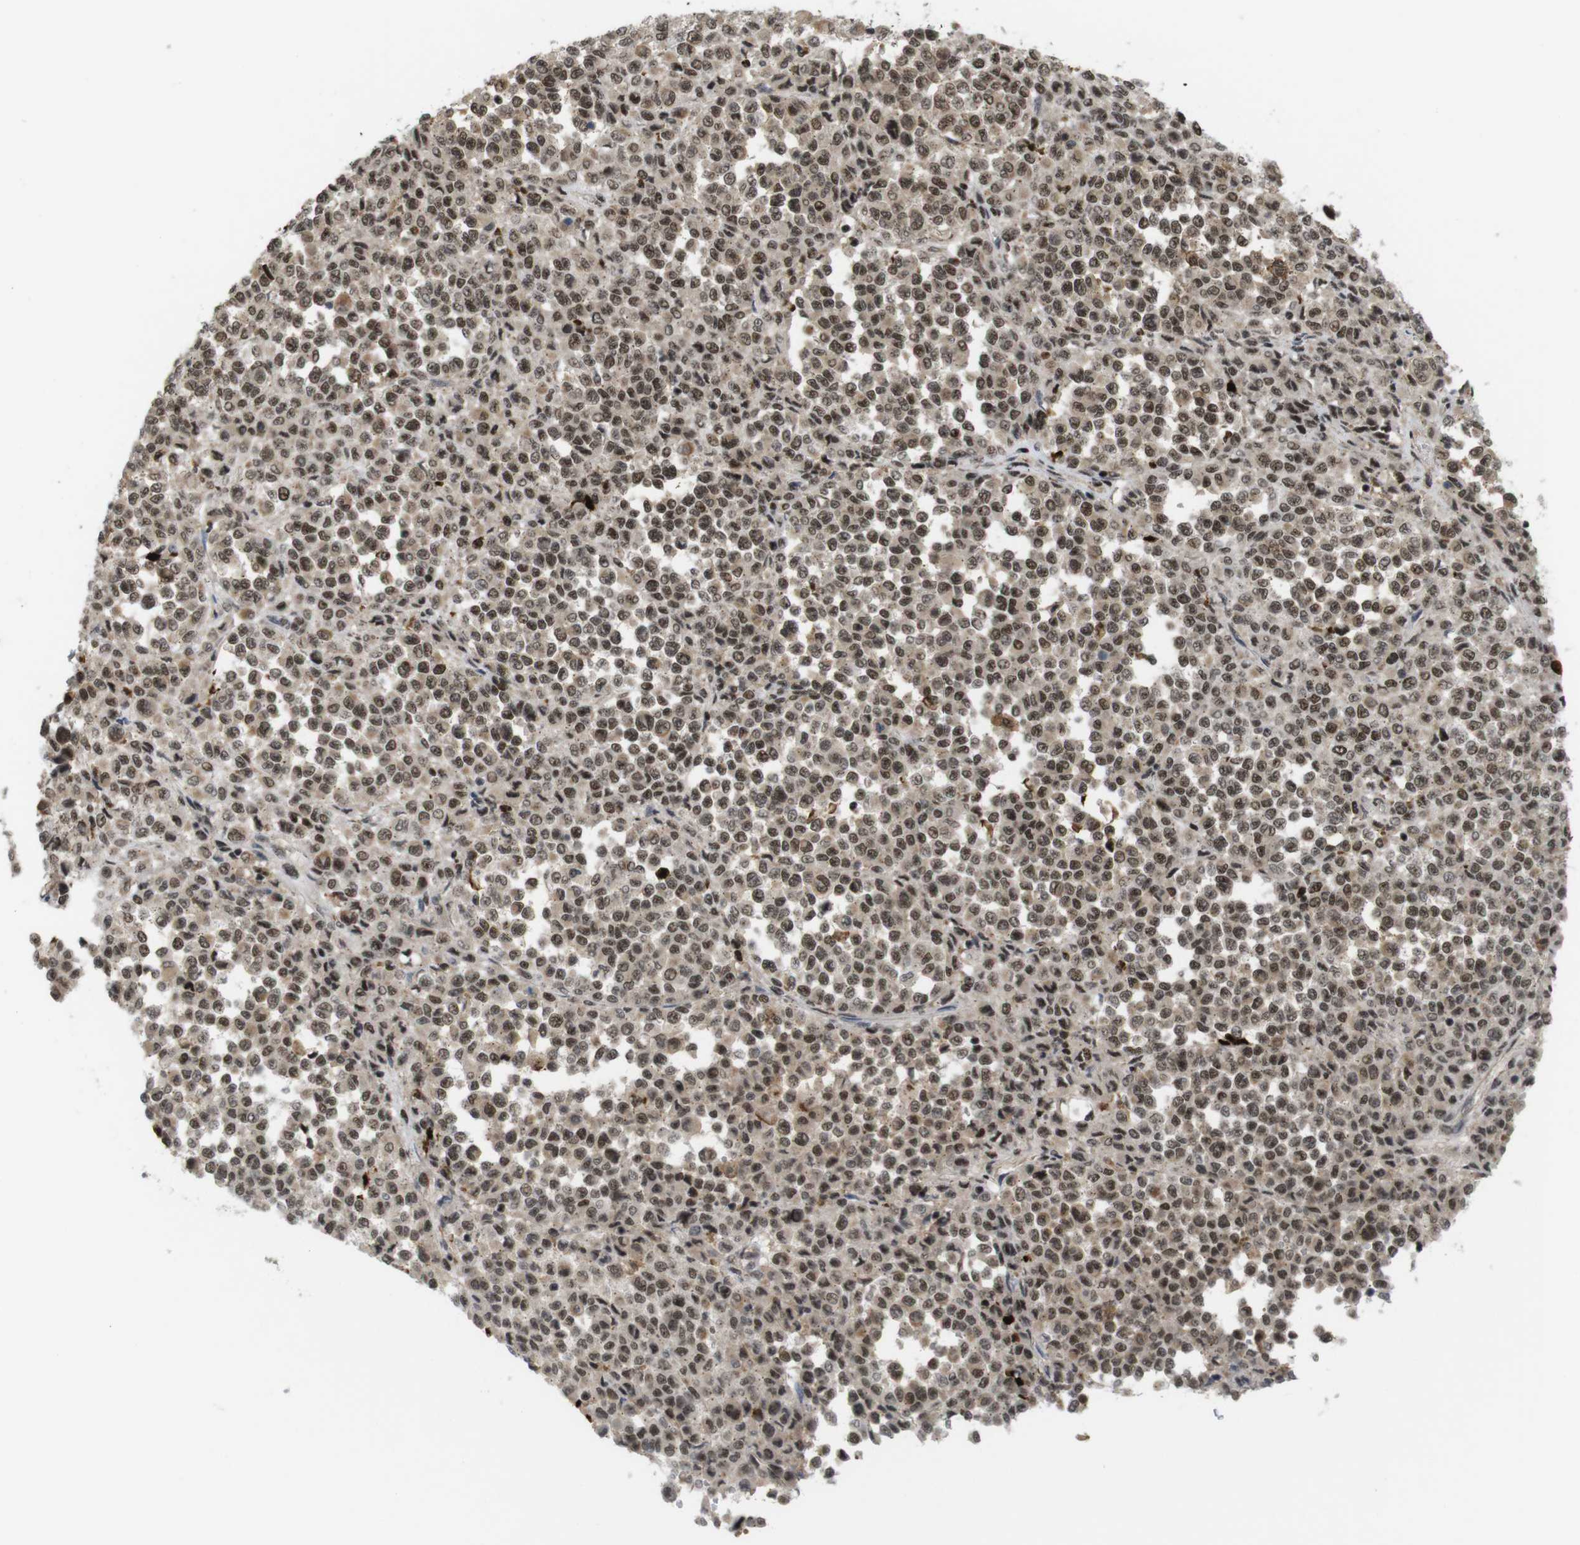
{"staining": {"intensity": "moderate", "quantity": ">75%", "location": "nuclear"}, "tissue": "melanoma", "cell_type": "Tumor cells", "image_type": "cancer", "snomed": [{"axis": "morphology", "description": "Malignant melanoma, Metastatic site"}, {"axis": "topography", "description": "Pancreas"}], "caption": "Immunohistochemical staining of human melanoma demonstrates moderate nuclear protein positivity in approximately >75% of tumor cells.", "gene": "SP2", "patient": {"sex": "female", "age": 30}}